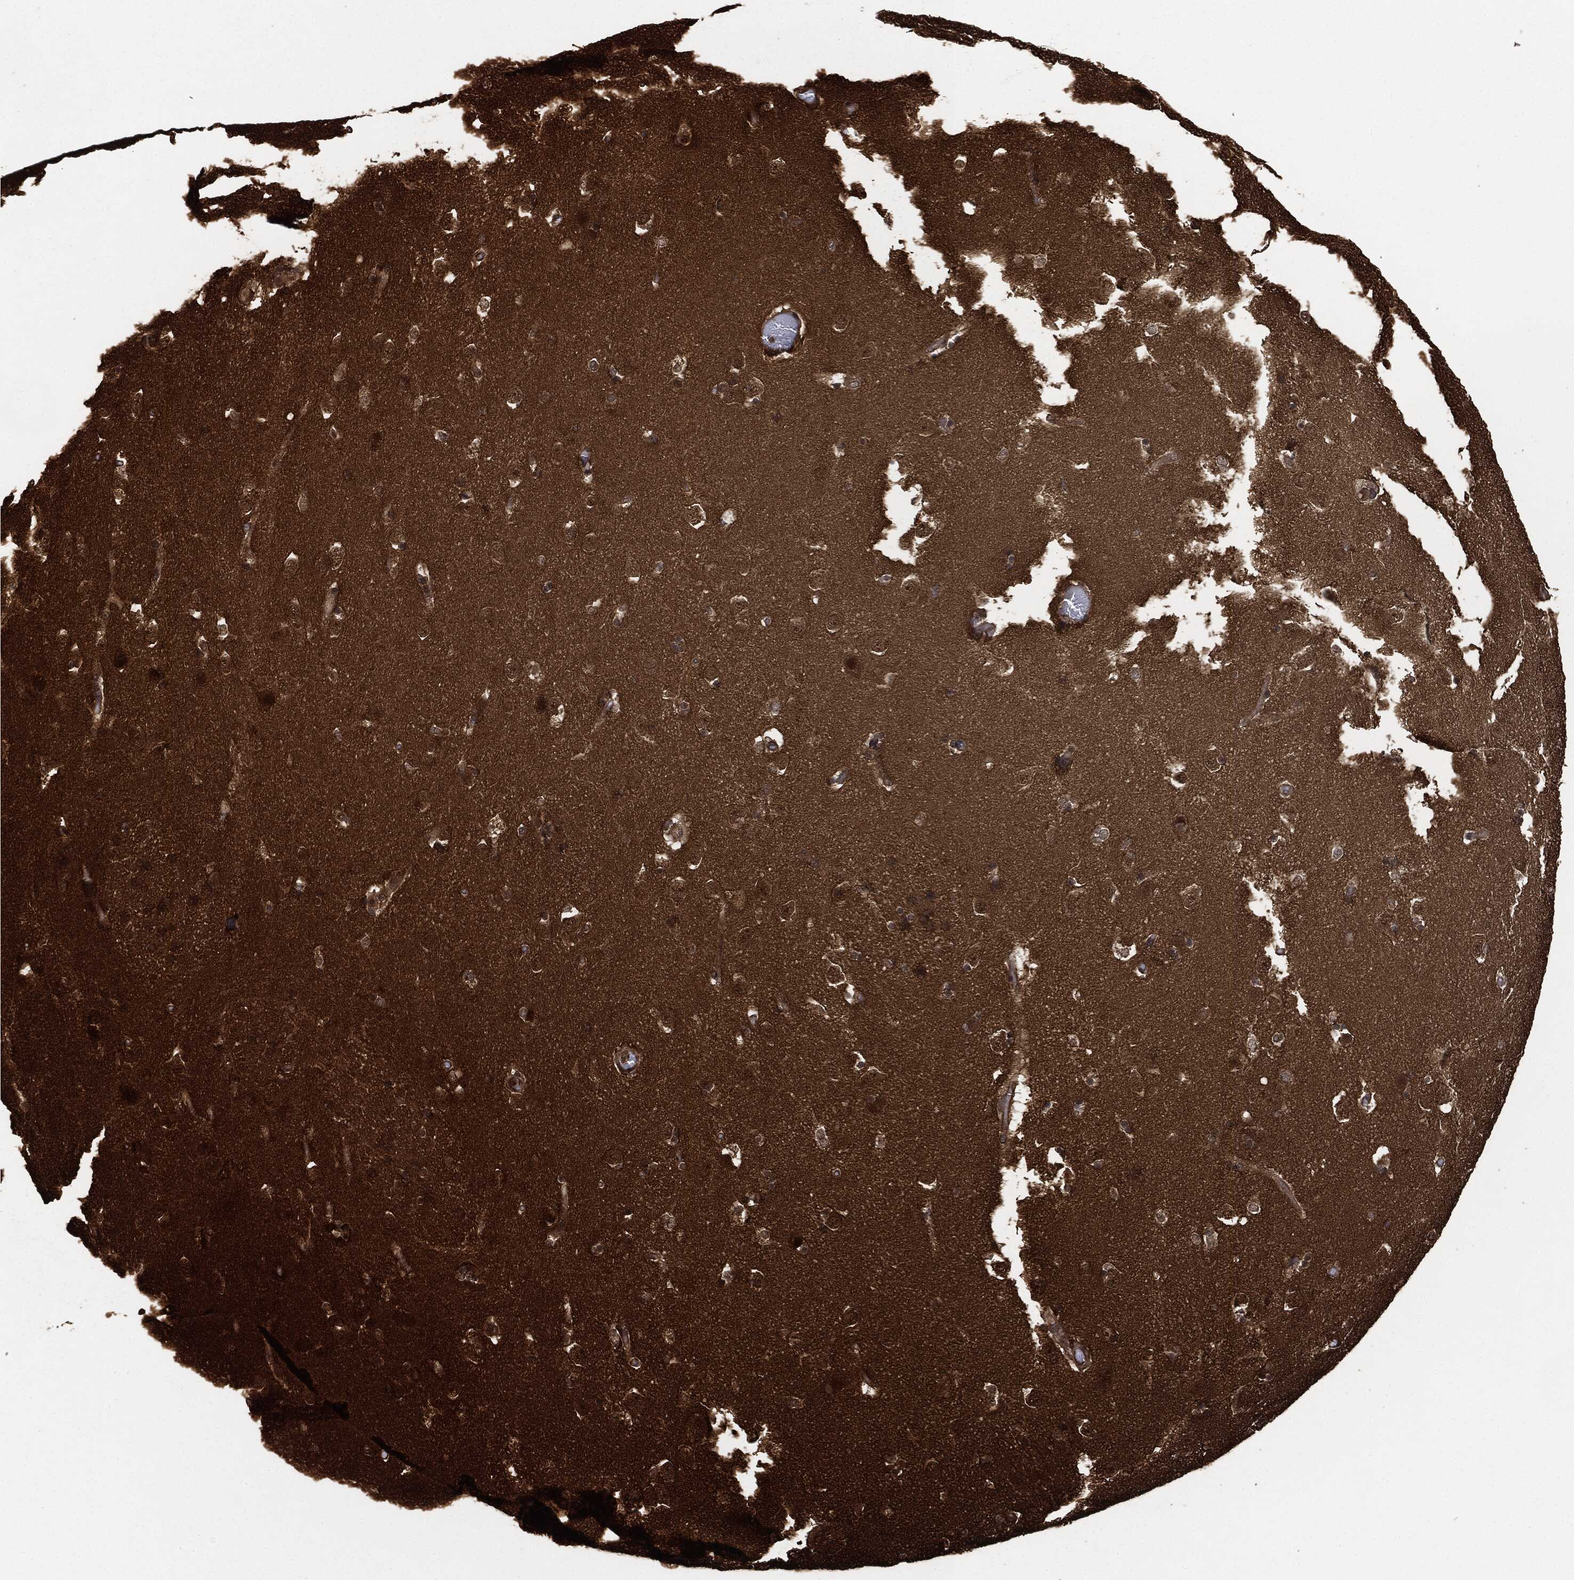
{"staining": {"intensity": "negative", "quantity": "none", "location": "none"}, "tissue": "caudate", "cell_type": "Glial cells", "image_type": "normal", "snomed": [{"axis": "morphology", "description": "Normal tissue, NOS"}, {"axis": "topography", "description": "Lateral ventricle wall"}], "caption": "This is a histopathology image of immunohistochemistry (IHC) staining of normal caudate, which shows no expression in glial cells.", "gene": "HRAS", "patient": {"sex": "male", "age": 51}}